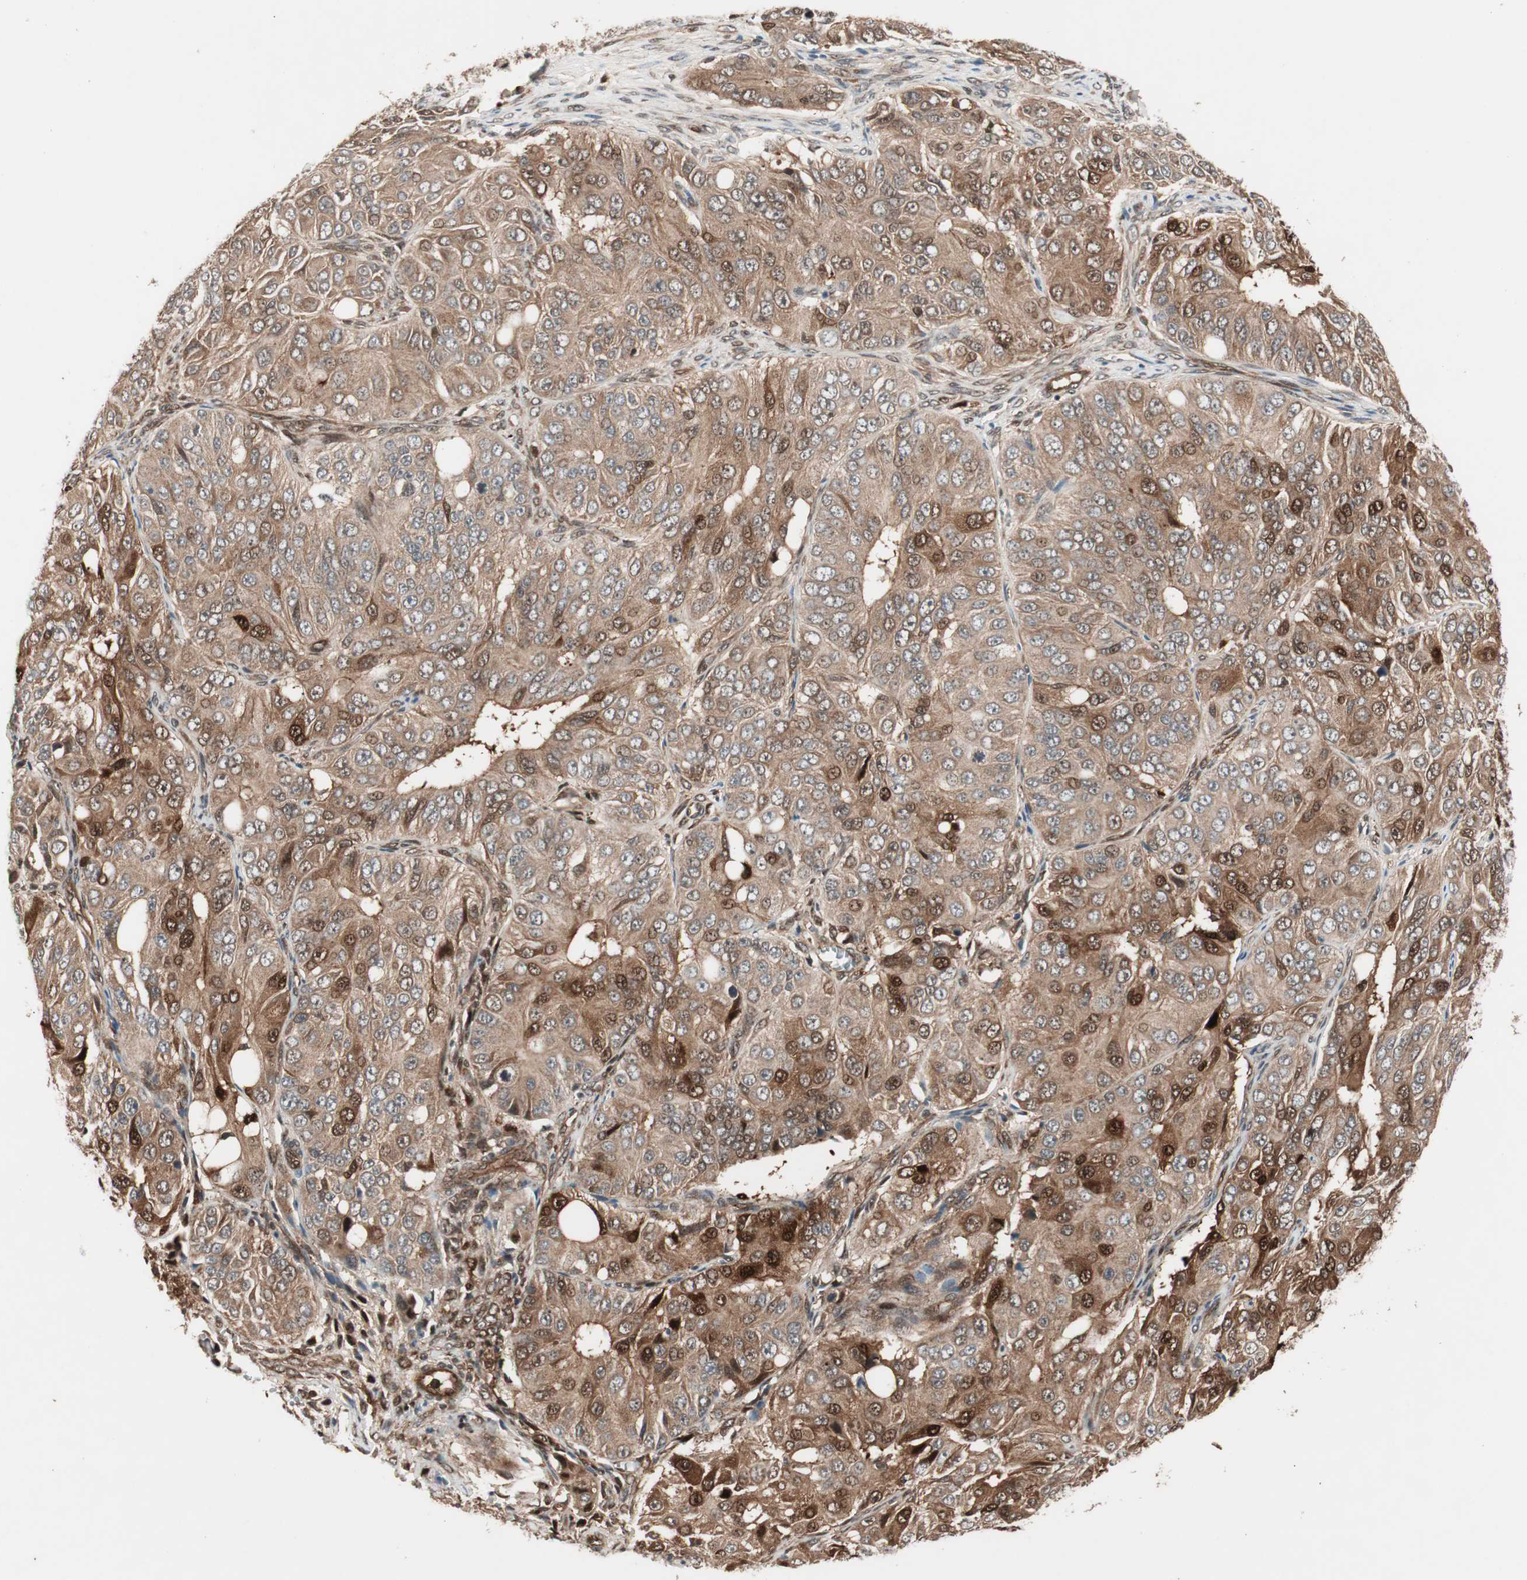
{"staining": {"intensity": "moderate", "quantity": ">75%", "location": "cytoplasmic/membranous,nuclear"}, "tissue": "ovarian cancer", "cell_type": "Tumor cells", "image_type": "cancer", "snomed": [{"axis": "morphology", "description": "Carcinoma, endometroid"}, {"axis": "topography", "description": "Ovary"}], "caption": "IHC image of human ovarian cancer (endometroid carcinoma) stained for a protein (brown), which demonstrates medium levels of moderate cytoplasmic/membranous and nuclear expression in approximately >75% of tumor cells.", "gene": "PRKG2", "patient": {"sex": "female", "age": 51}}